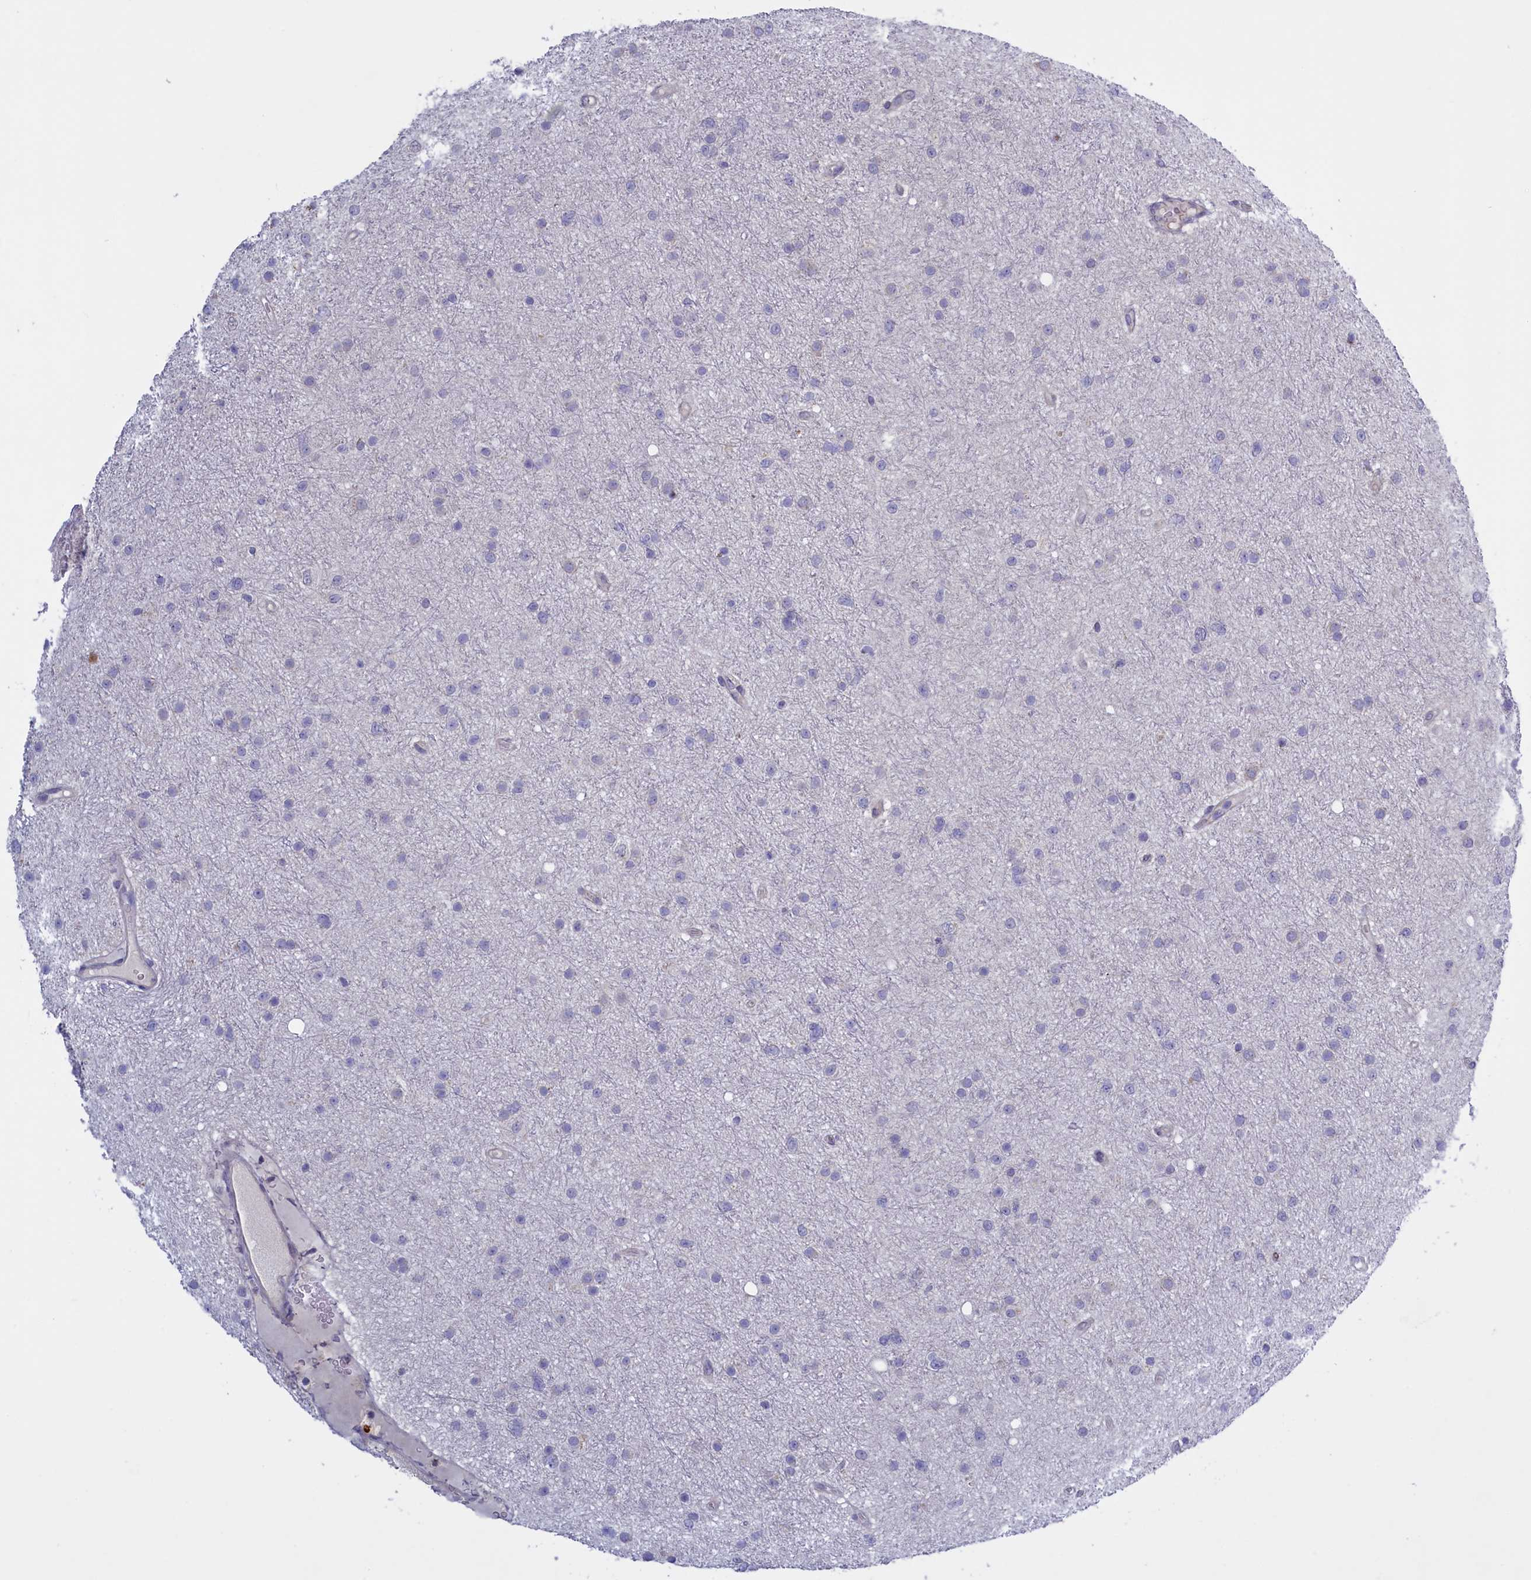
{"staining": {"intensity": "negative", "quantity": "none", "location": "none"}, "tissue": "glioma", "cell_type": "Tumor cells", "image_type": "cancer", "snomed": [{"axis": "morphology", "description": "Glioma, malignant, Low grade"}, {"axis": "topography", "description": "Cerebral cortex"}], "caption": "An IHC image of glioma is shown. There is no staining in tumor cells of glioma.", "gene": "HYKK", "patient": {"sex": "female", "age": 39}}